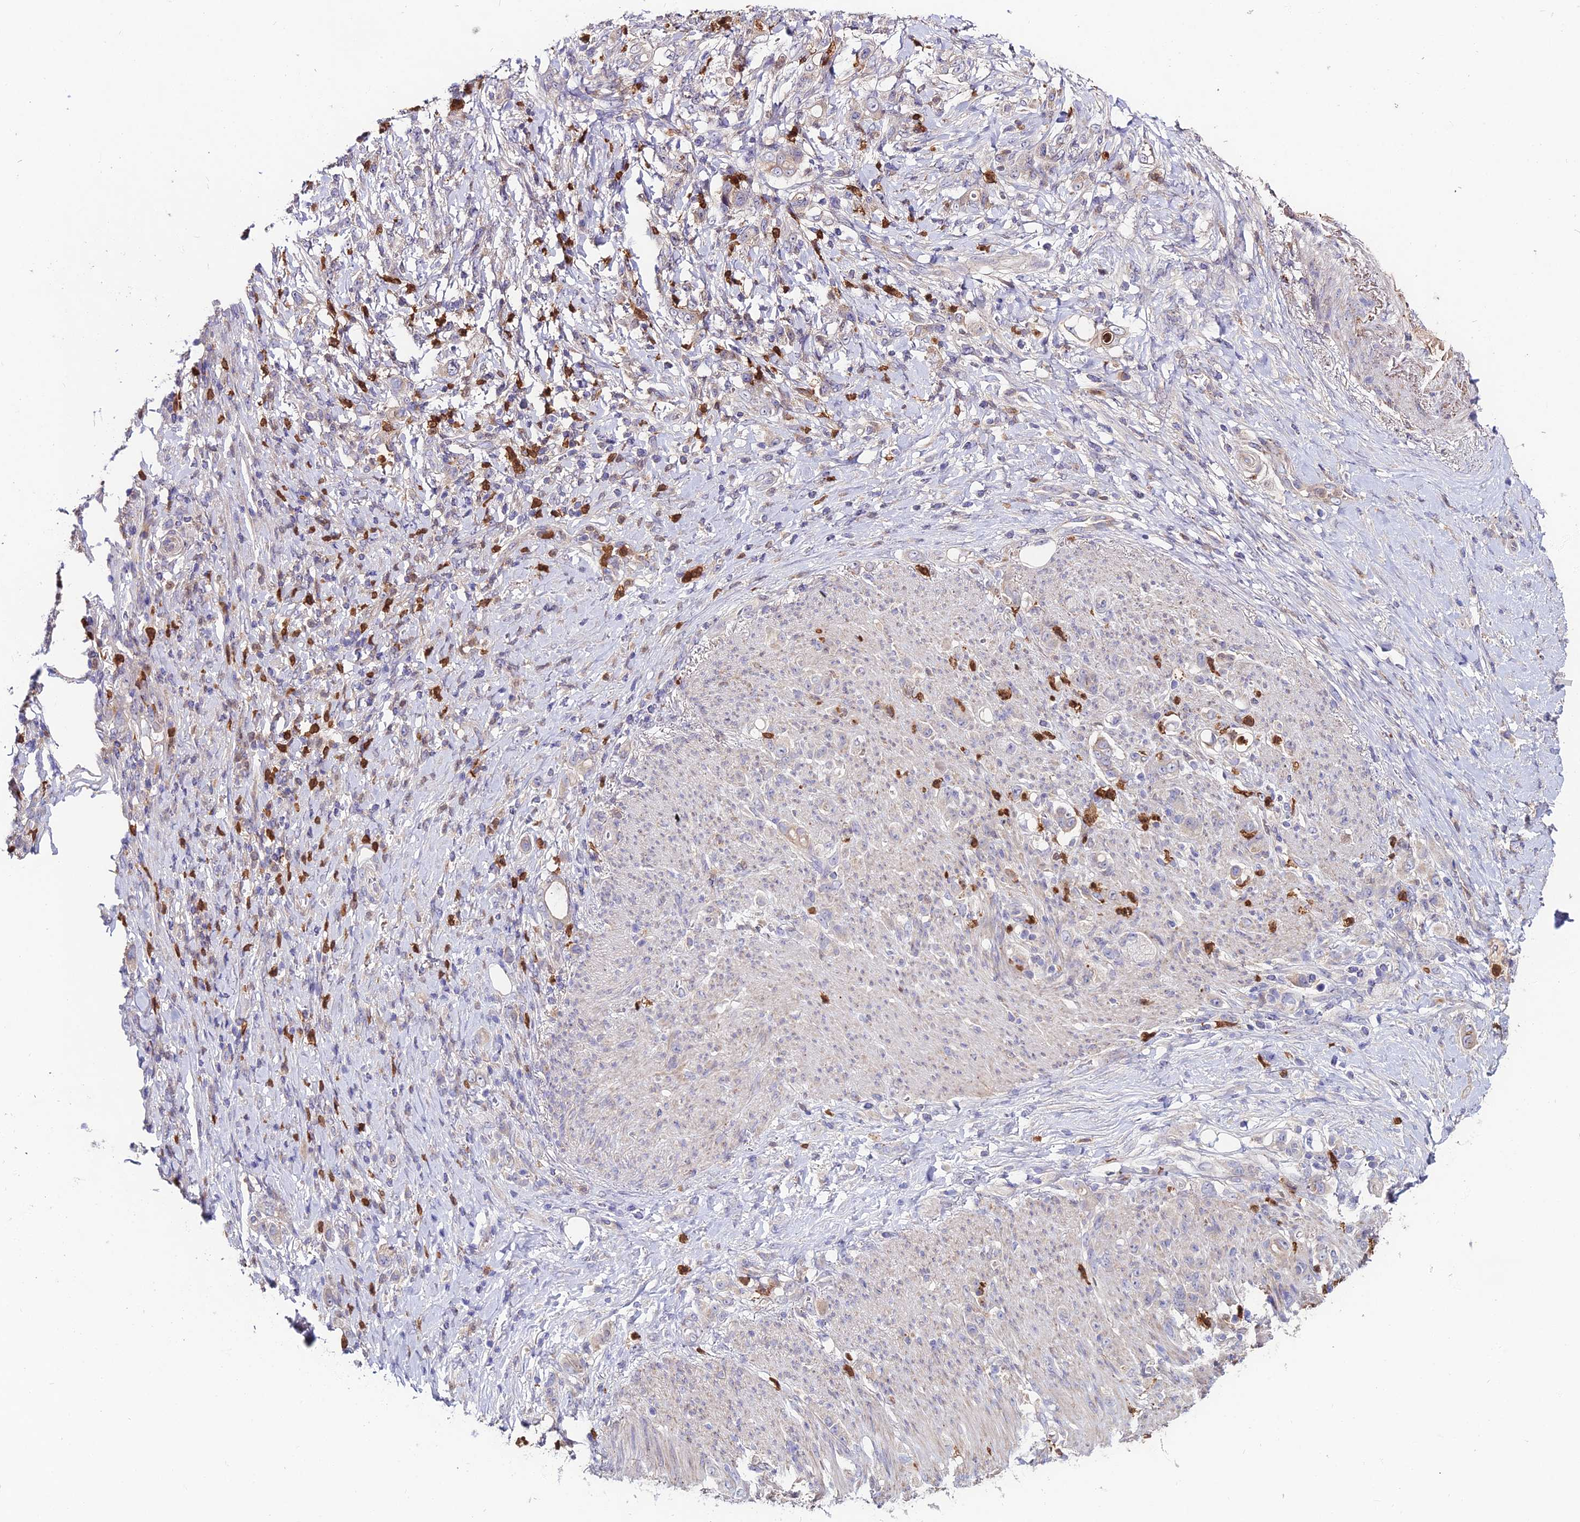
{"staining": {"intensity": "negative", "quantity": "none", "location": "none"}, "tissue": "stomach cancer", "cell_type": "Tumor cells", "image_type": "cancer", "snomed": [{"axis": "morphology", "description": "Normal tissue, NOS"}, {"axis": "morphology", "description": "Adenocarcinoma, NOS"}, {"axis": "topography", "description": "Stomach"}], "caption": "IHC micrograph of adenocarcinoma (stomach) stained for a protein (brown), which shows no positivity in tumor cells.", "gene": "EID2", "patient": {"sex": "female", "age": 79}}